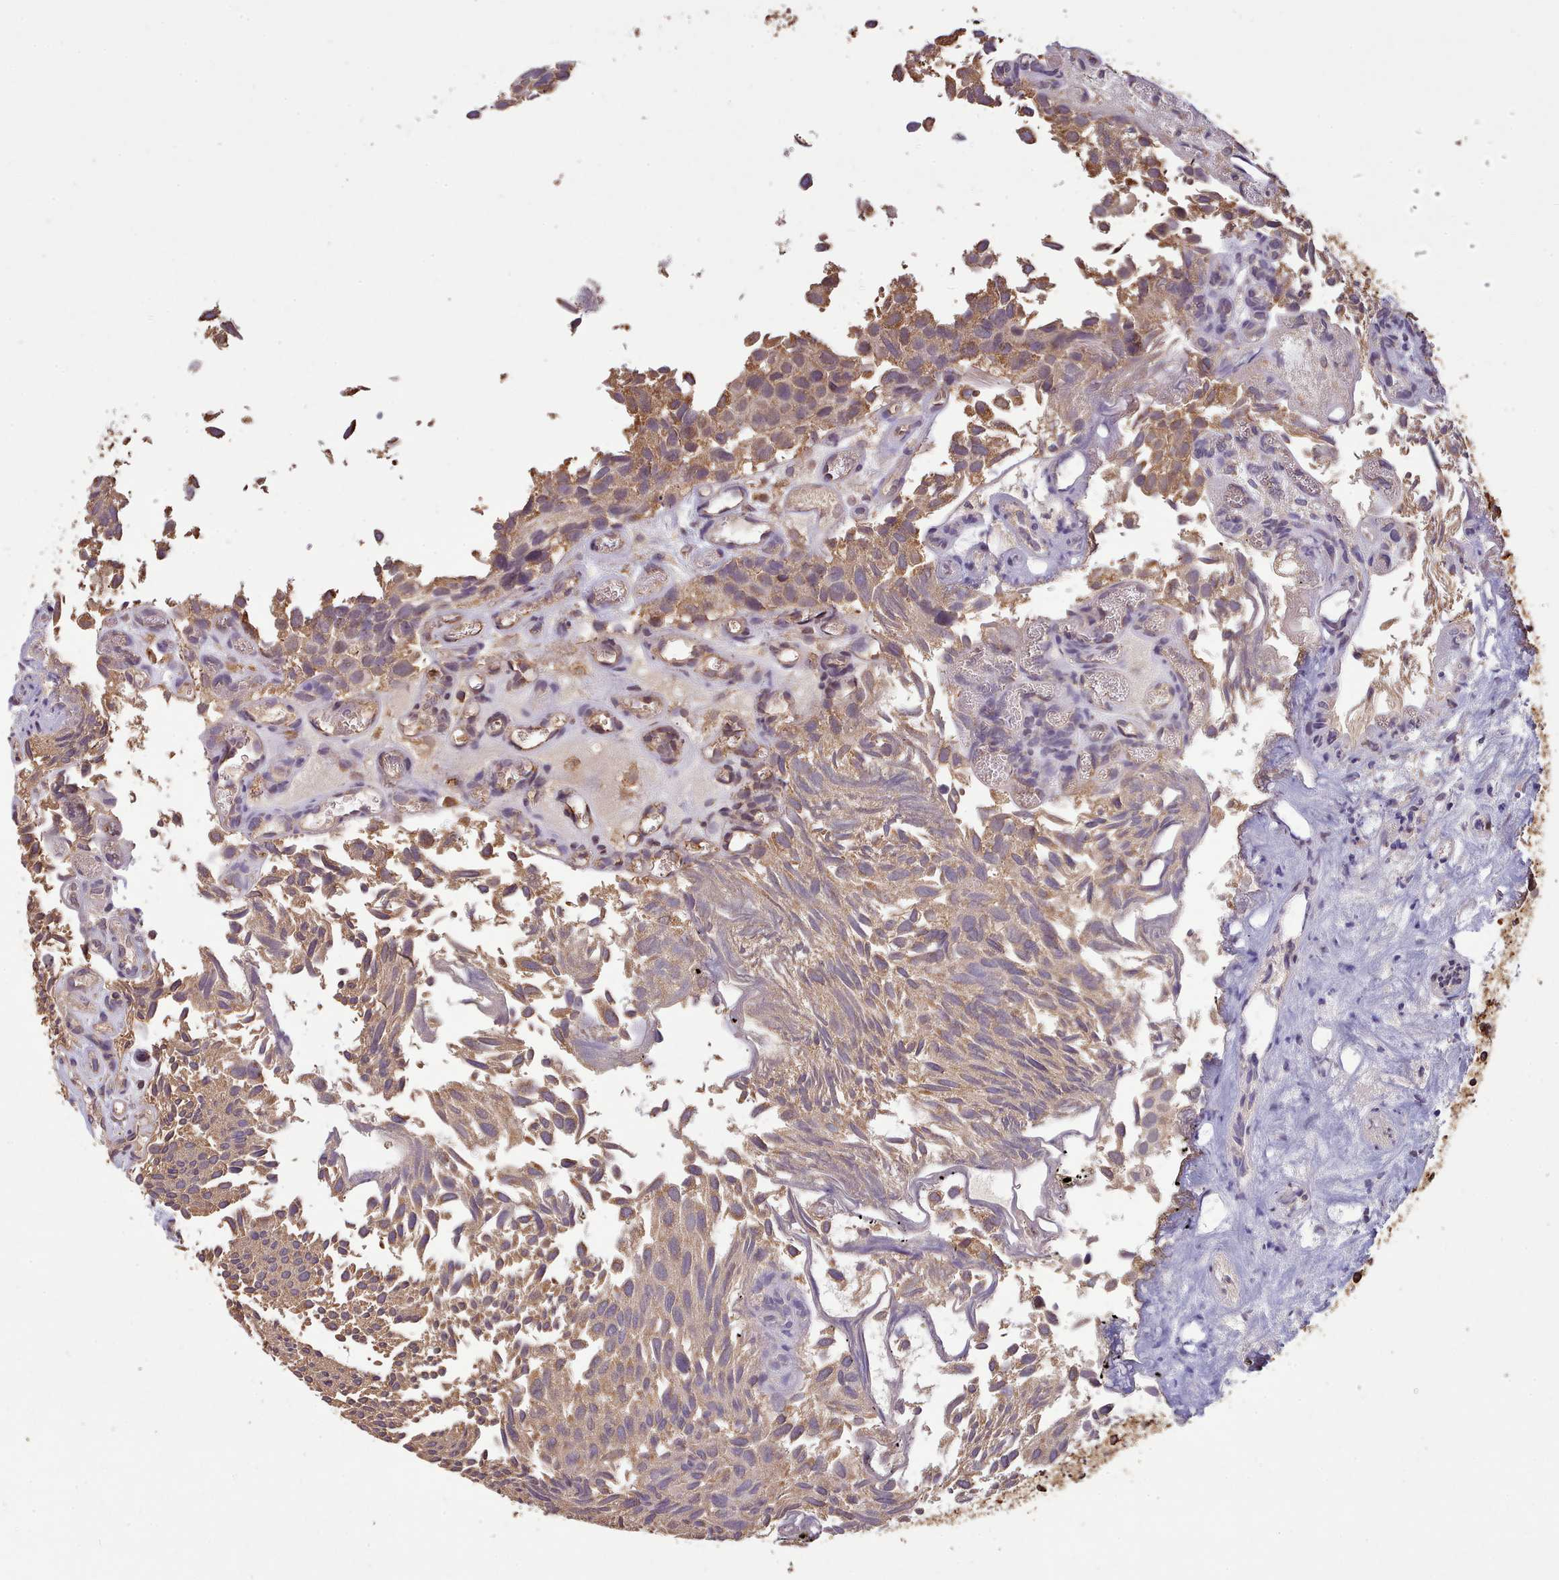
{"staining": {"intensity": "weak", "quantity": ">75%", "location": "cytoplasmic/membranous"}, "tissue": "urothelial cancer", "cell_type": "Tumor cells", "image_type": "cancer", "snomed": [{"axis": "morphology", "description": "Urothelial carcinoma, Low grade"}, {"axis": "topography", "description": "Urinary bladder"}], "caption": "Protein expression by immunohistochemistry (IHC) reveals weak cytoplasmic/membranous positivity in about >75% of tumor cells in urothelial cancer. (DAB IHC, brown staining for protein, blue staining for nuclei).", "gene": "METRN", "patient": {"sex": "male", "age": 88}}